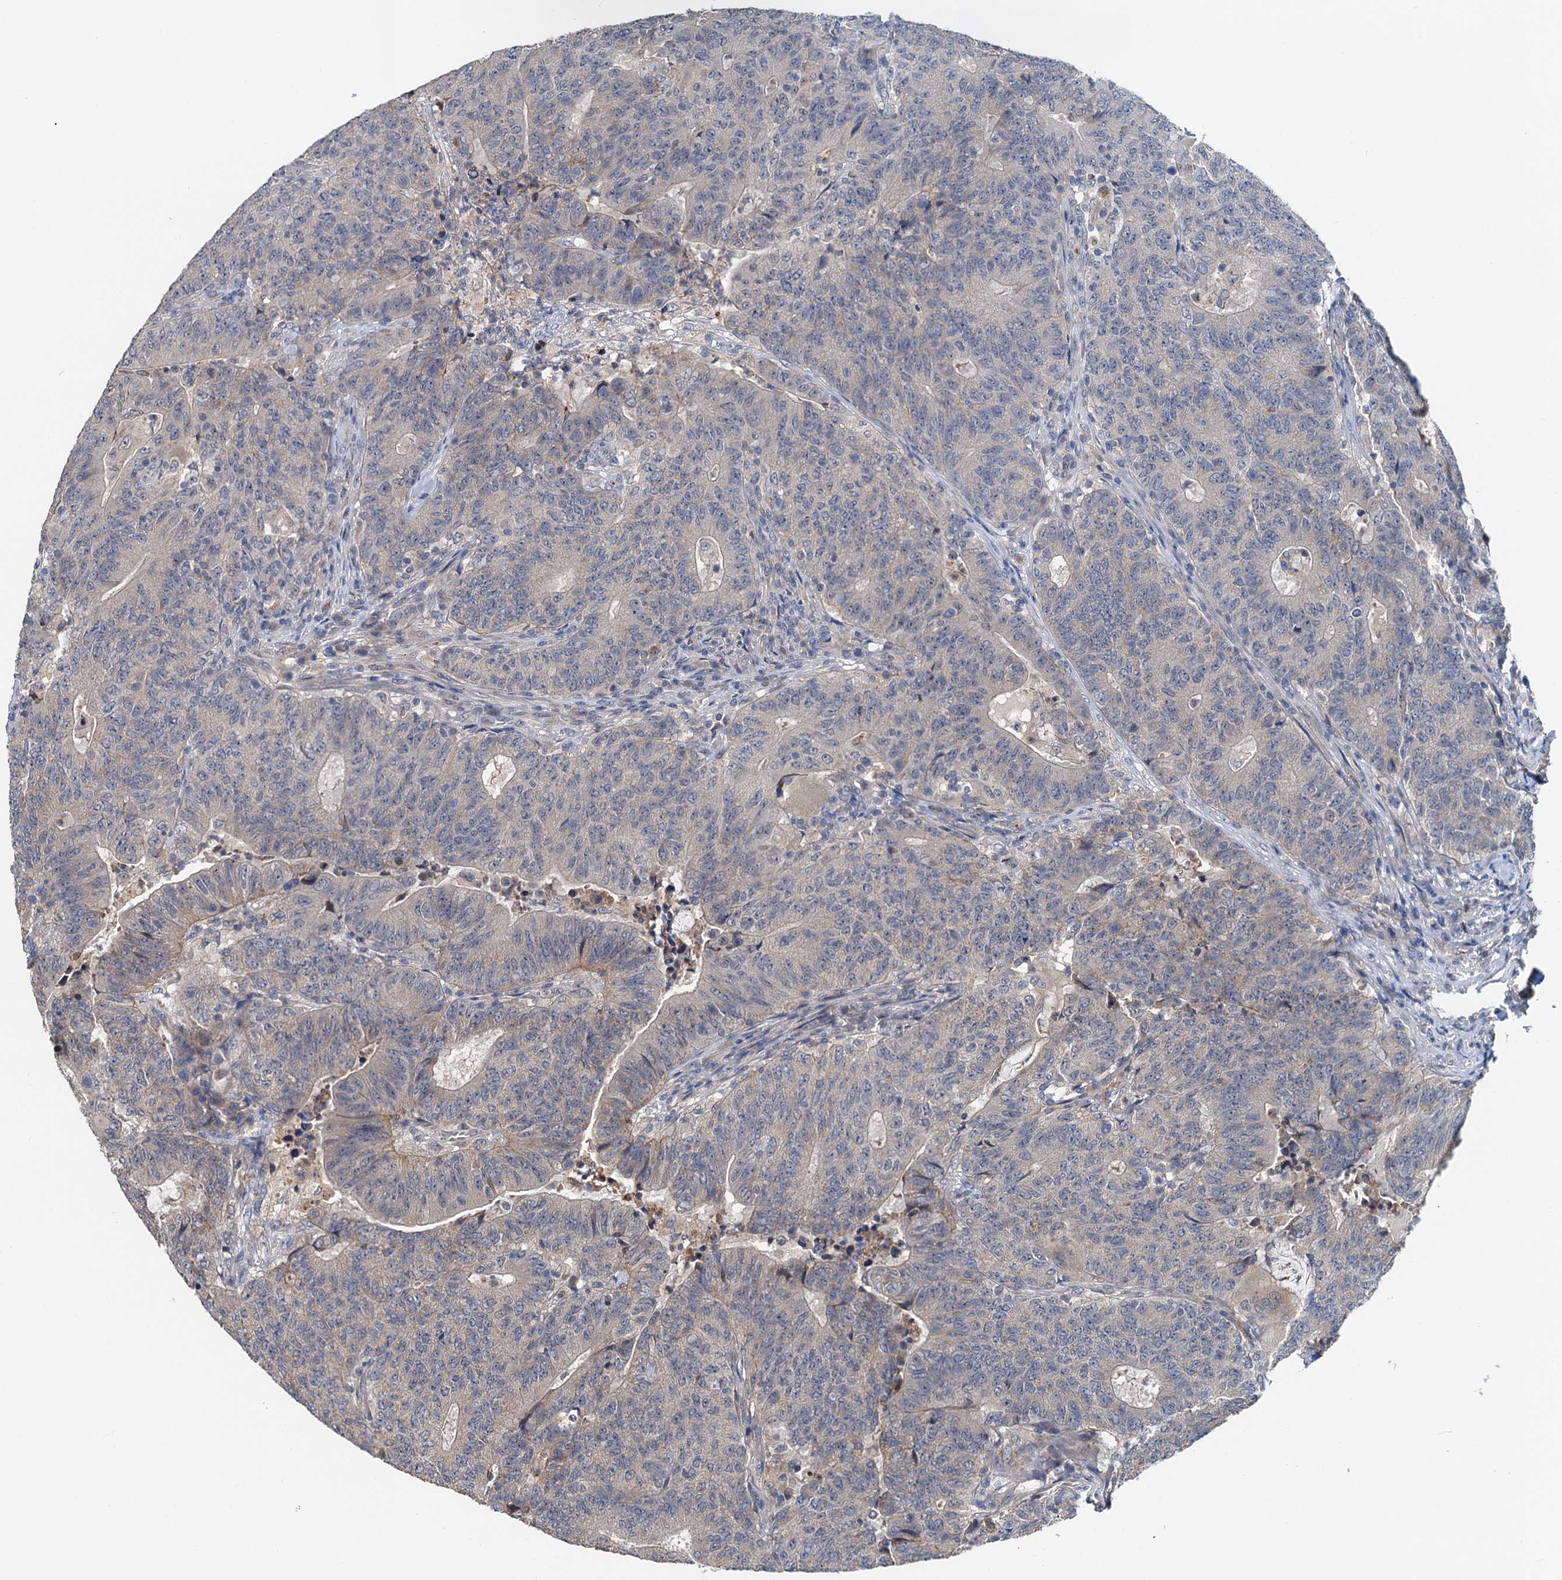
{"staining": {"intensity": "negative", "quantity": "none", "location": "none"}, "tissue": "colorectal cancer", "cell_type": "Tumor cells", "image_type": "cancer", "snomed": [{"axis": "morphology", "description": "Adenocarcinoma, NOS"}, {"axis": "topography", "description": "Colon"}], "caption": "IHC image of neoplastic tissue: human adenocarcinoma (colorectal) stained with DAB (3,3'-diaminobenzidine) demonstrates no significant protein positivity in tumor cells. (DAB immunohistochemistry (IHC), high magnification).", "gene": "ZNF606", "patient": {"sex": "female", "age": 75}}